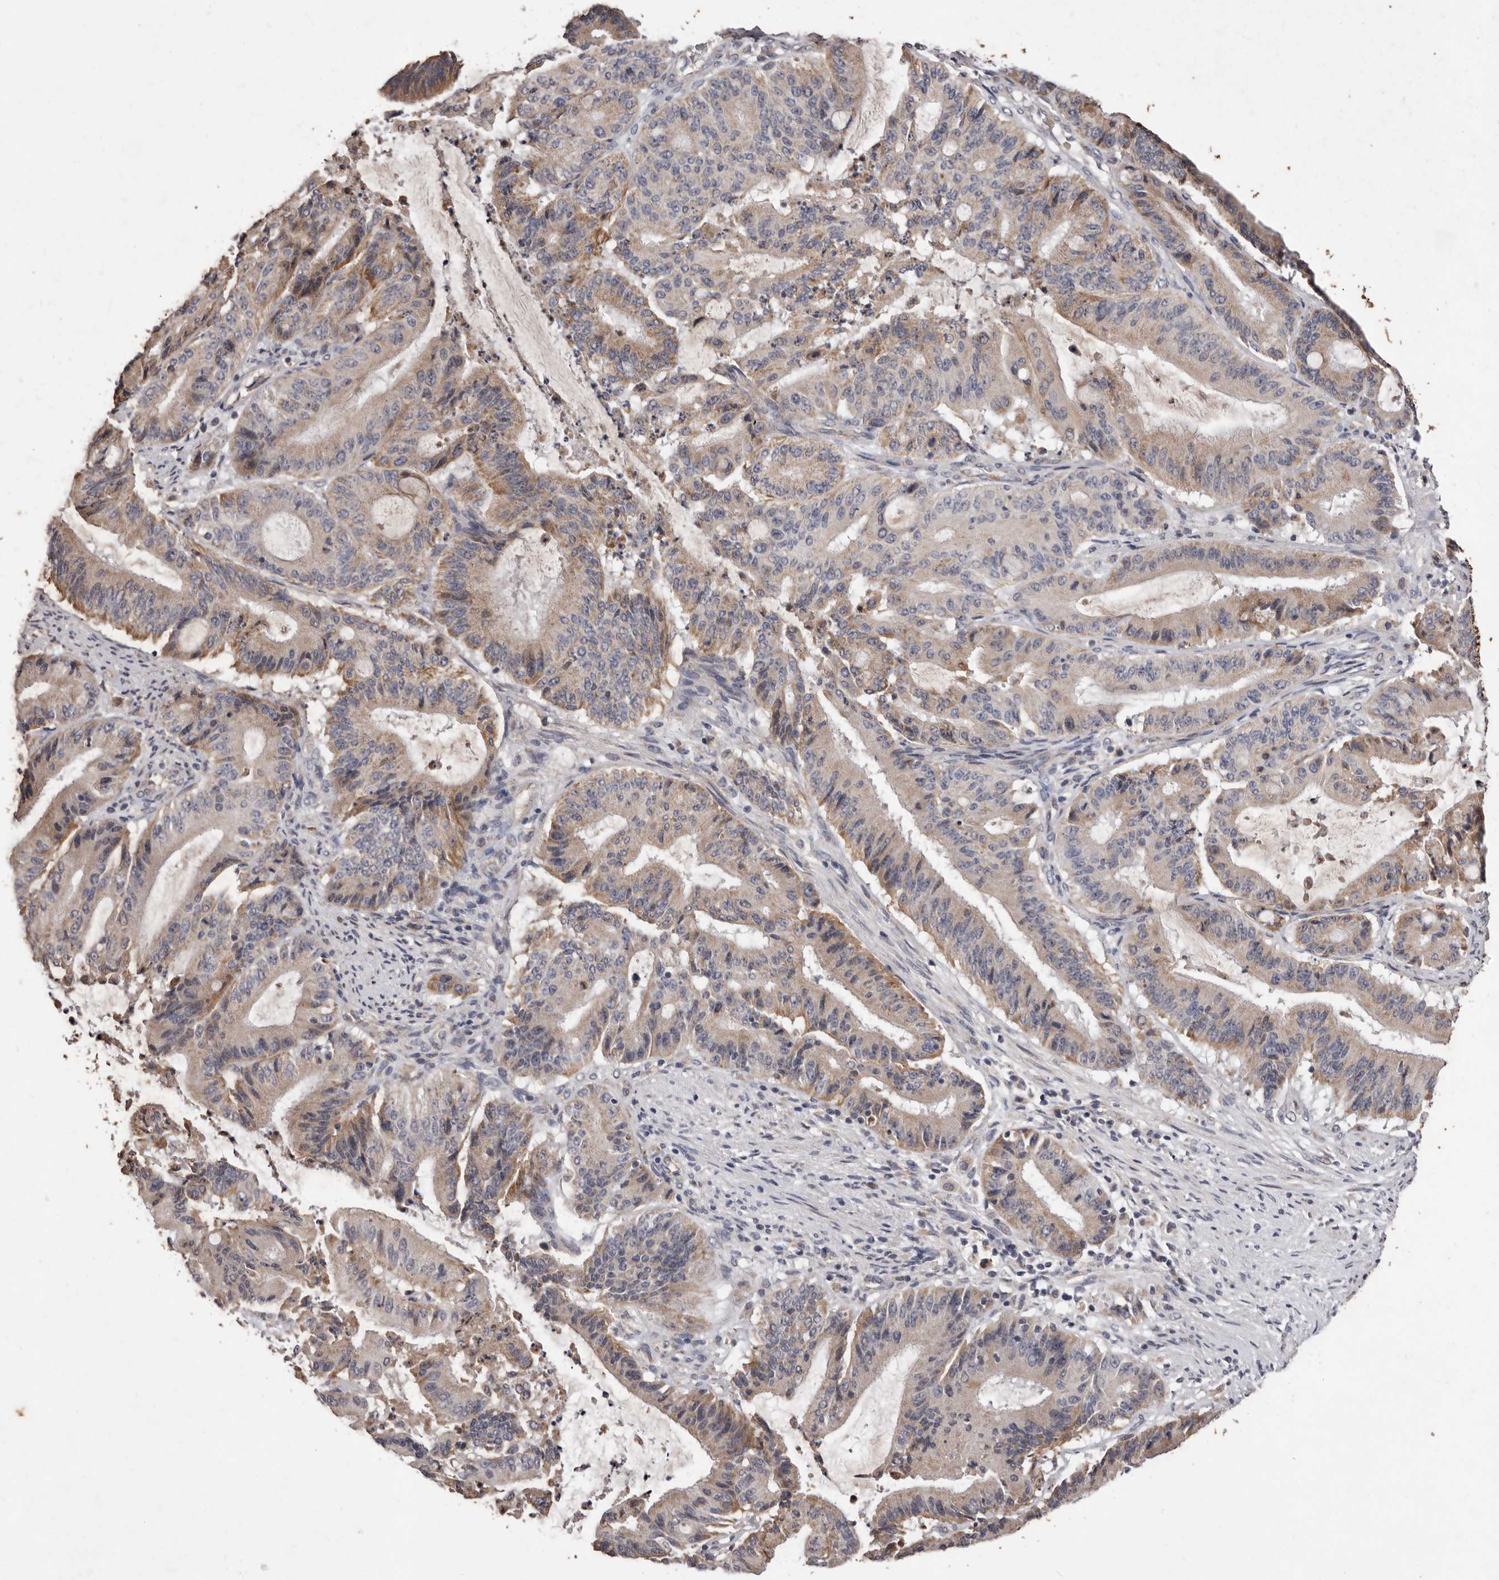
{"staining": {"intensity": "moderate", "quantity": "<25%", "location": "cytoplasmic/membranous"}, "tissue": "liver cancer", "cell_type": "Tumor cells", "image_type": "cancer", "snomed": [{"axis": "morphology", "description": "Normal tissue, NOS"}, {"axis": "morphology", "description": "Cholangiocarcinoma"}, {"axis": "topography", "description": "Liver"}, {"axis": "topography", "description": "Peripheral nerve tissue"}], "caption": "A high-resolution image shows immunohistochemistry (IHC) staining of liver cancer (cholangiocarcinoma), which exhibits moderate cytoplasmic/membranous expression in about <25% of tumor cells.", "gene": "CXCL14", "patient": {"sex": "female", "age": 73}}